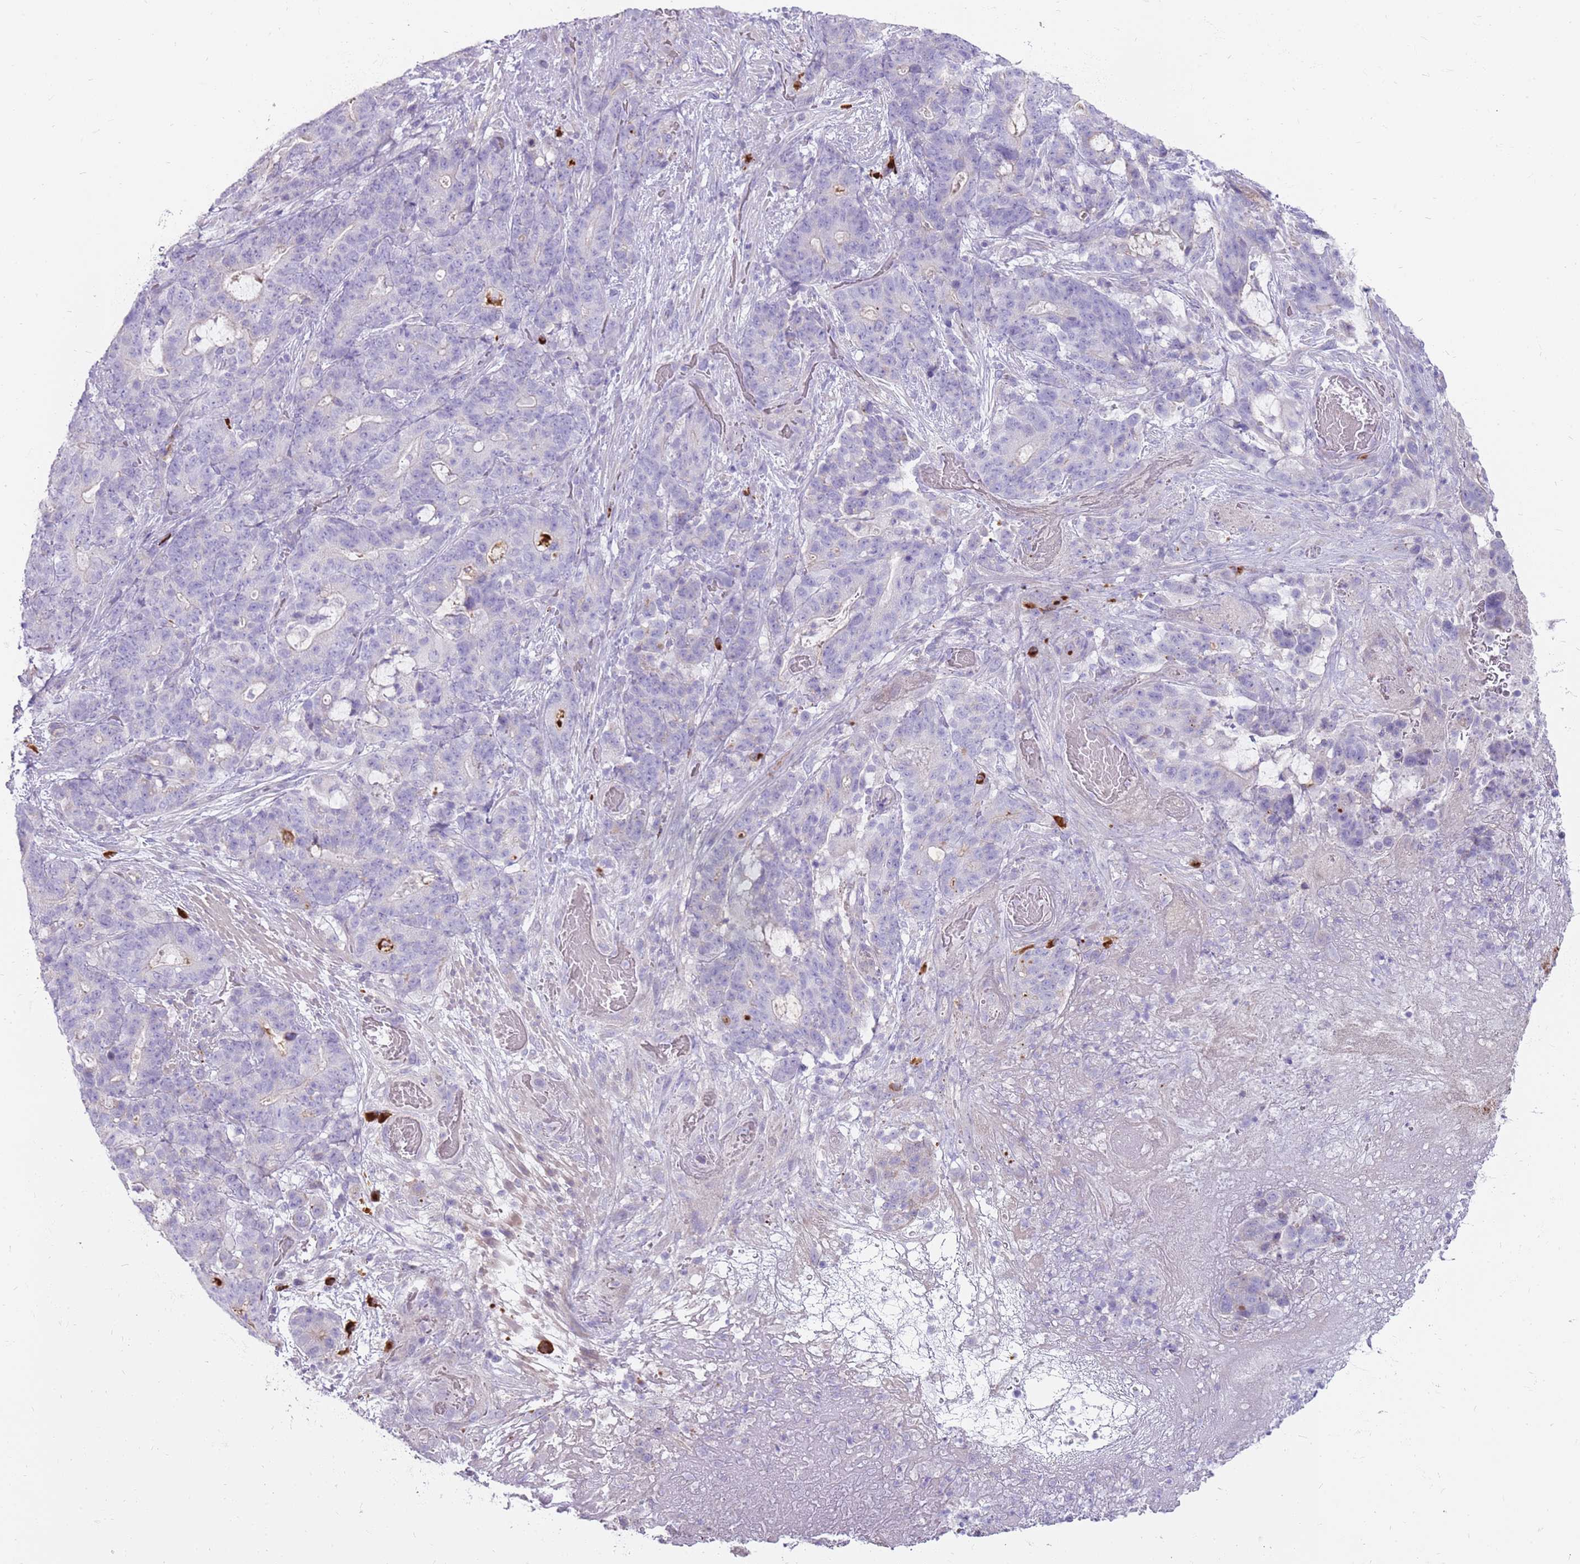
{"staining": {"intensity": "negative", "quantity": "none", "location": "none"}, "tissue": "stomach cancer", "cell_type": "Tumor cells", "image_type": "cancer", "snomed": [{"axis": "morphology", "description": "Normal tissue, NOS"}, {"axis": "morphology", "description": "Adenocarcinoma, NOS"}, {"axis": "topography", "description": "Stomach"}], "caption": "This image is of stomach cancer (adenocarcinoma) stained with immunohistochemistry to label a protein in brown with the nuclei are counter-stained blue. There is no positivity in tumor cells. Brightfield microscopy of immunohistochemistry stained with DAB (3,3'-diaminobenzidine) (brown) and hematoxylin (blue), captured at high magnification.", "gene": "MCUB", "patient": {"sex": "female", "age": 64}}